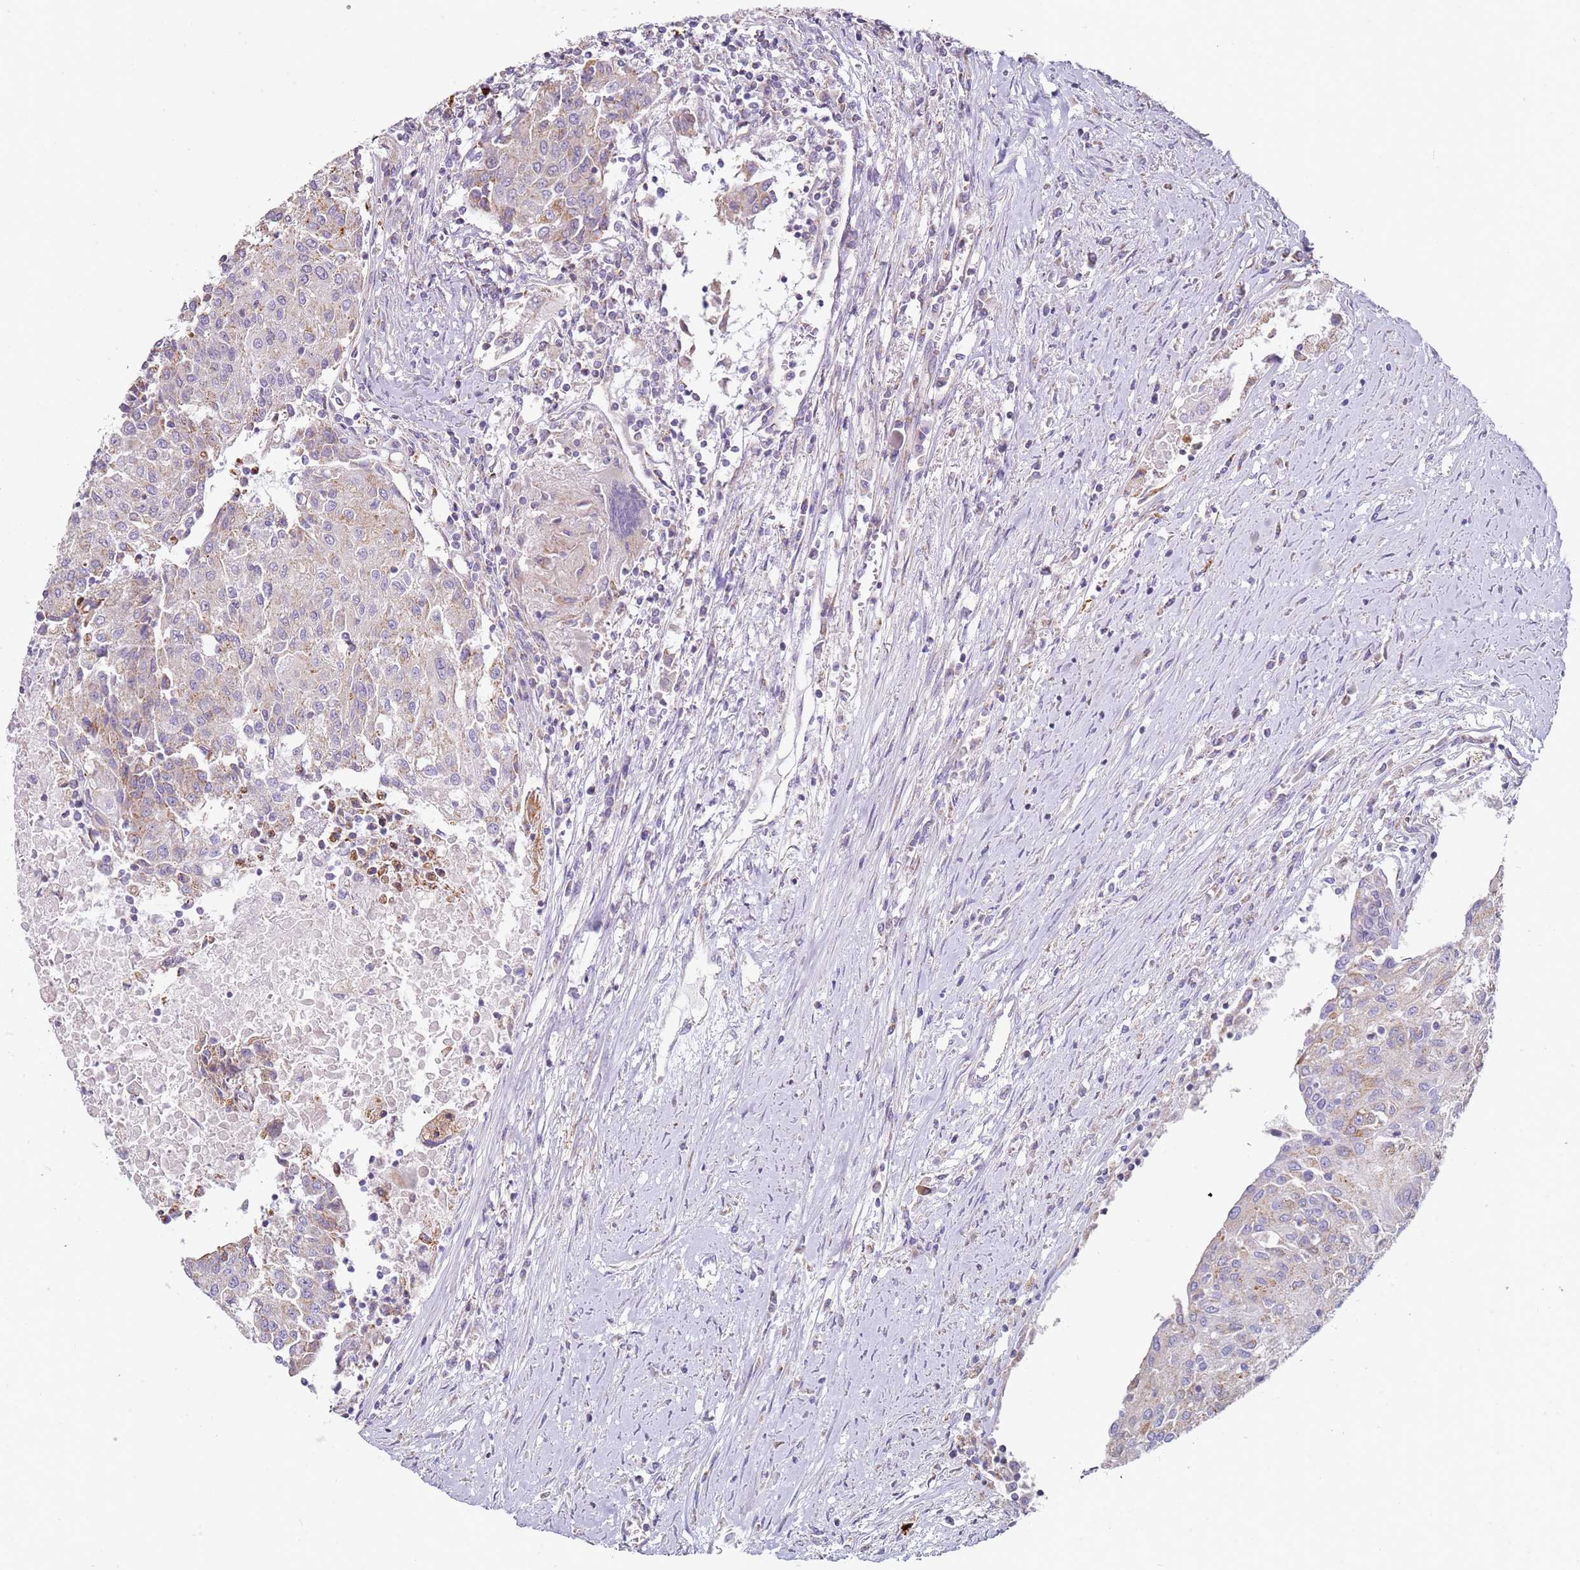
{"staining": {"intensity": "moderate", "quantity": "<25%", "location": "cytoplasmic/membranous"}, "tissue": "urothelial cancer", "cell_type": "Tumor cells", "image_type": "cancer", "snomed": [{"axis": "morphology", "description": "Urothelial carcinoma, High grade"}, {"axis": "topography", "description": "Urinary bladder"}], "caption": "This image reveals IHC staining of human high-grade urothelial carcinoma, with low moderate cytoplasmic/membranous positivity in about <25% of tumor cells.", "gene": "ALS2", "patient": {"sex": "female", "age": 85}}